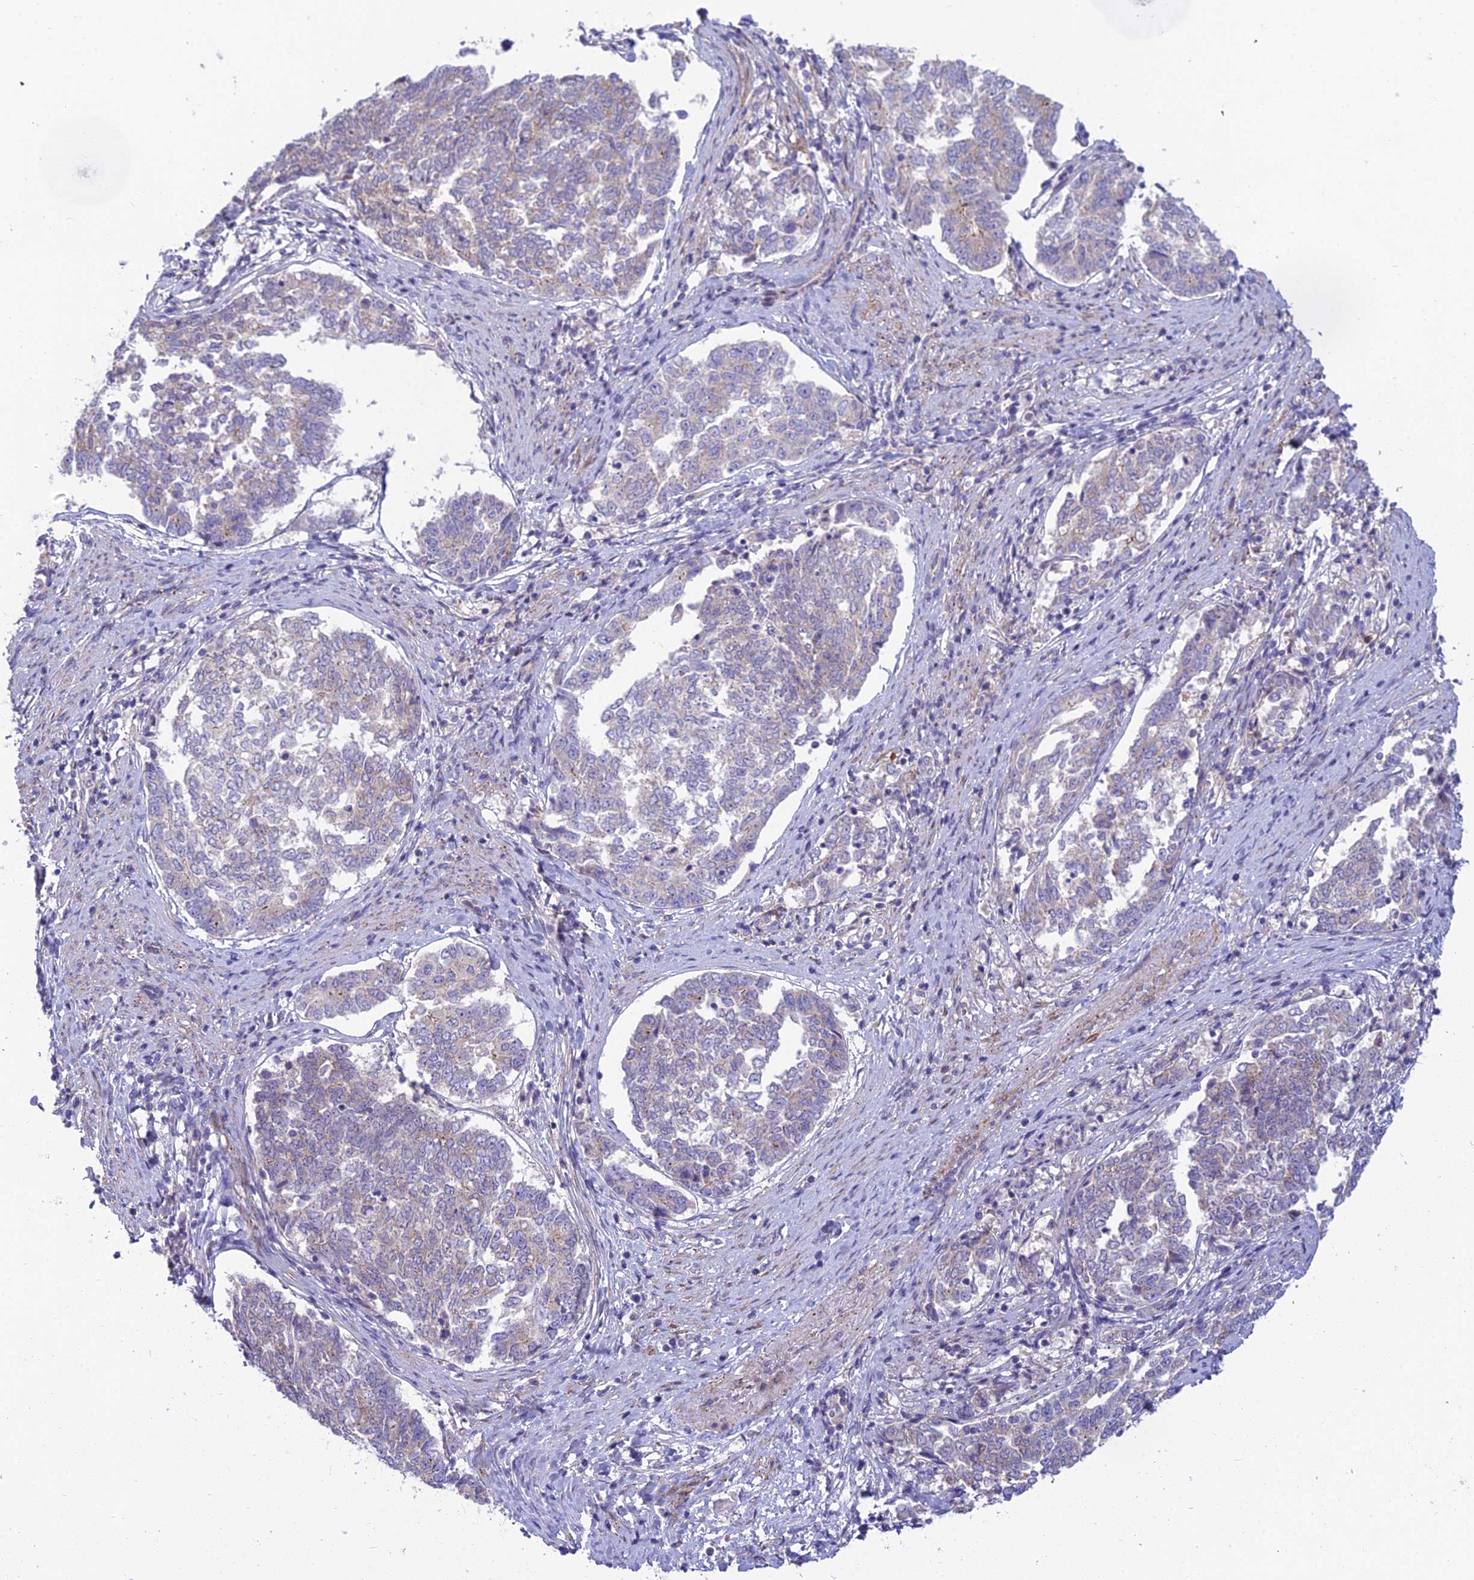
{"staining": {"intensity": "negative", "quantity": "none", "location": "none"}, "tissue": "endometrial cancer", "cell_type": "Tumor cells", "image_type": "cancer", "snomed": [{"axis": "morphology", "description": "Adenocarcinoma, NOS"}, {"axis": "topography", "description": "Endometrium"}], "caption": "Tumor cells are negative for protein expression in human adenocarcinoma (endometrial).", "gene": "DUS2", "patient": {"sex": "female", "age": 80}}